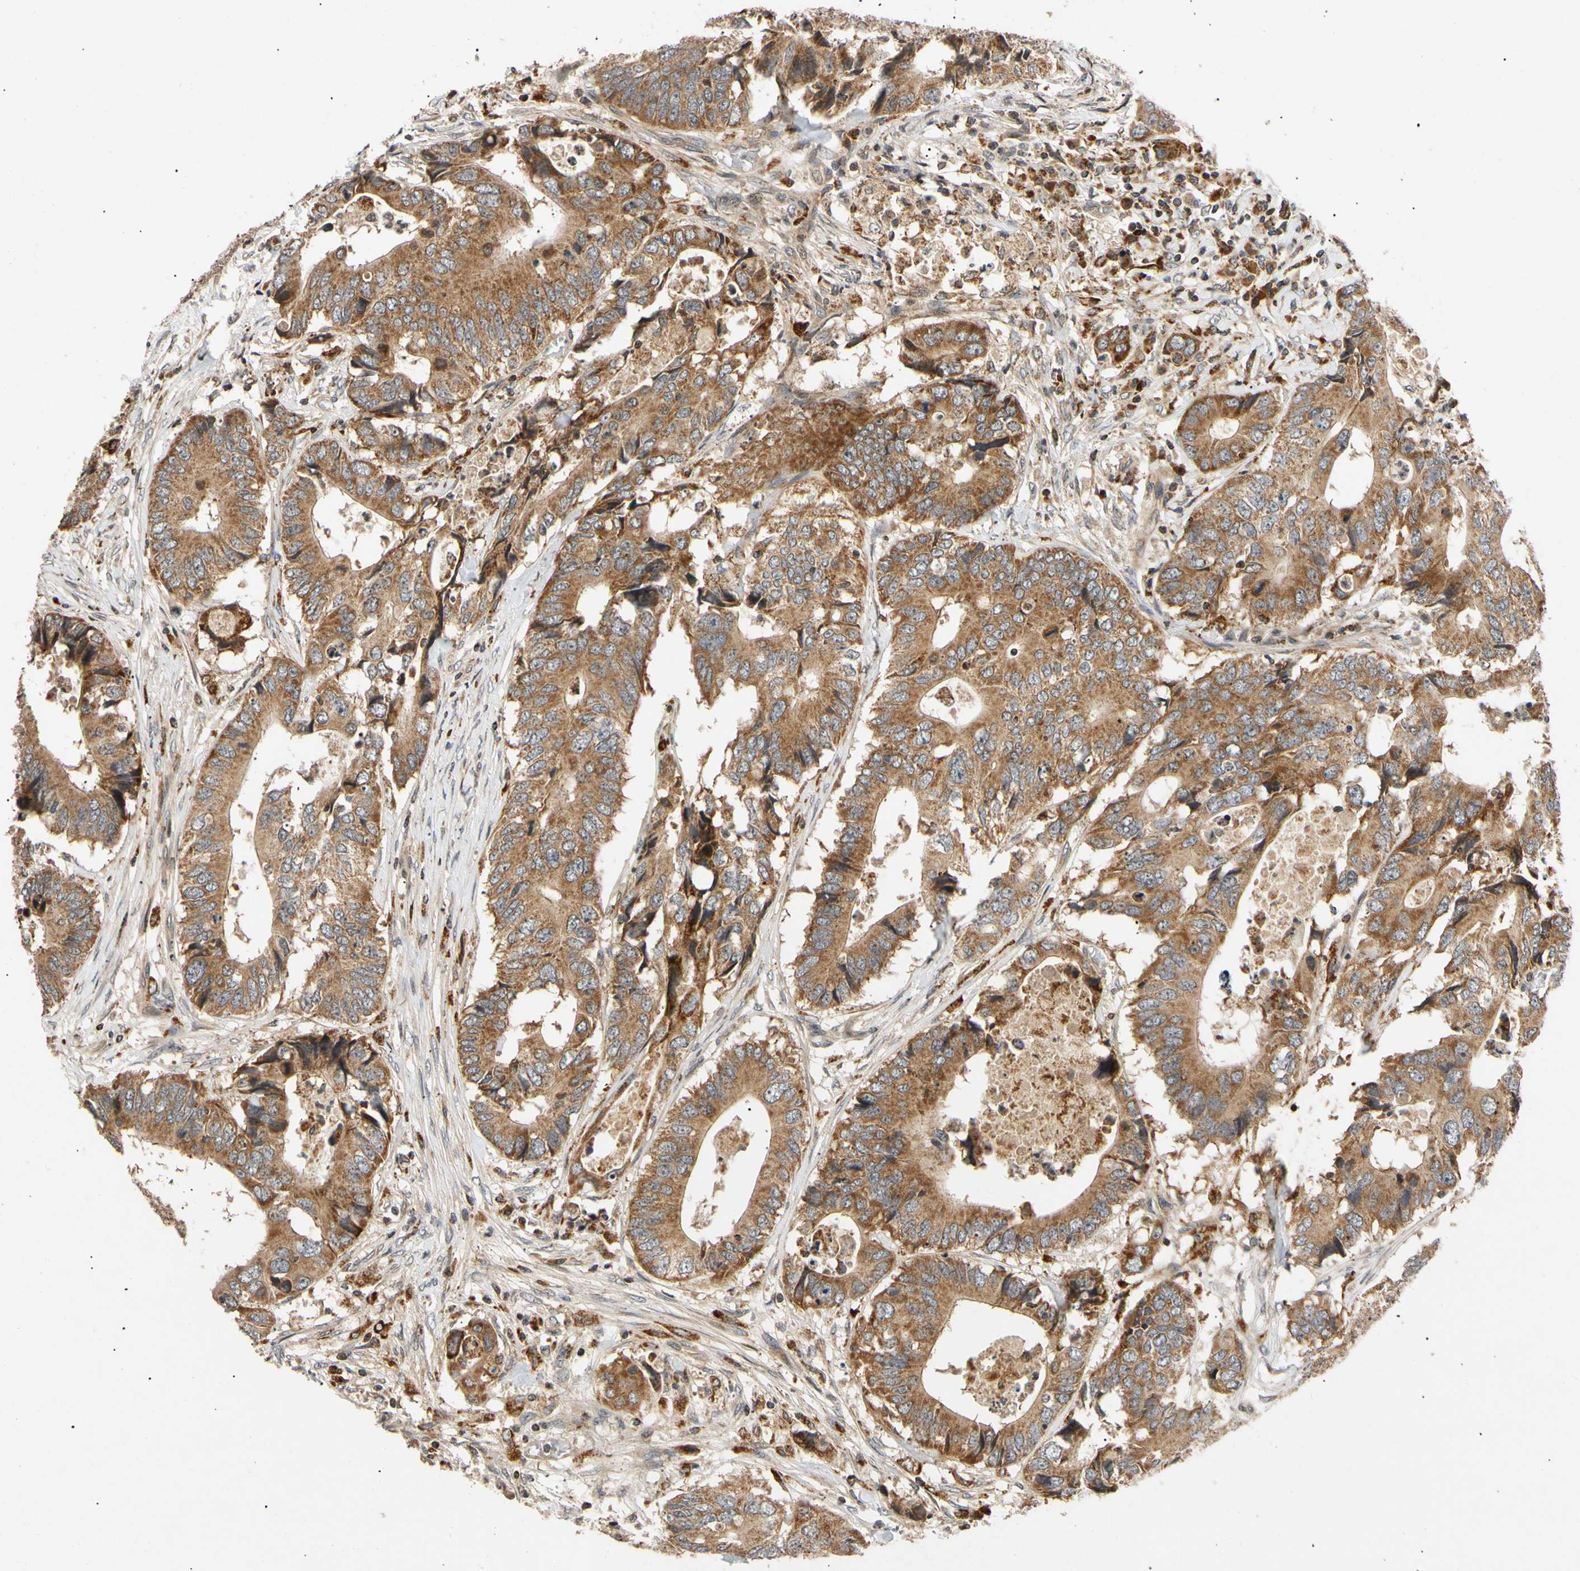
{"staining": {"intensity": "strong", "quantity": ">75%", "location": "cytoplasmic/membranous"}, "tissue": "colorectal cancer", "cell_type": "Tumor cells", "image_type": "cancer", "snomed": [{"axis": "morphology", "description": "Adenocarcinoma, NOS"}, {"axis": "topography", "description": "Colon"}], "caption": "This is an image of IHC staining of adenocarcinoma (colorectal), which shows strong expression in the cytoplasmic/membranous of tumor cells.", "gene": "MRPS22", "patient": {"sex": "male", "age": 71}}